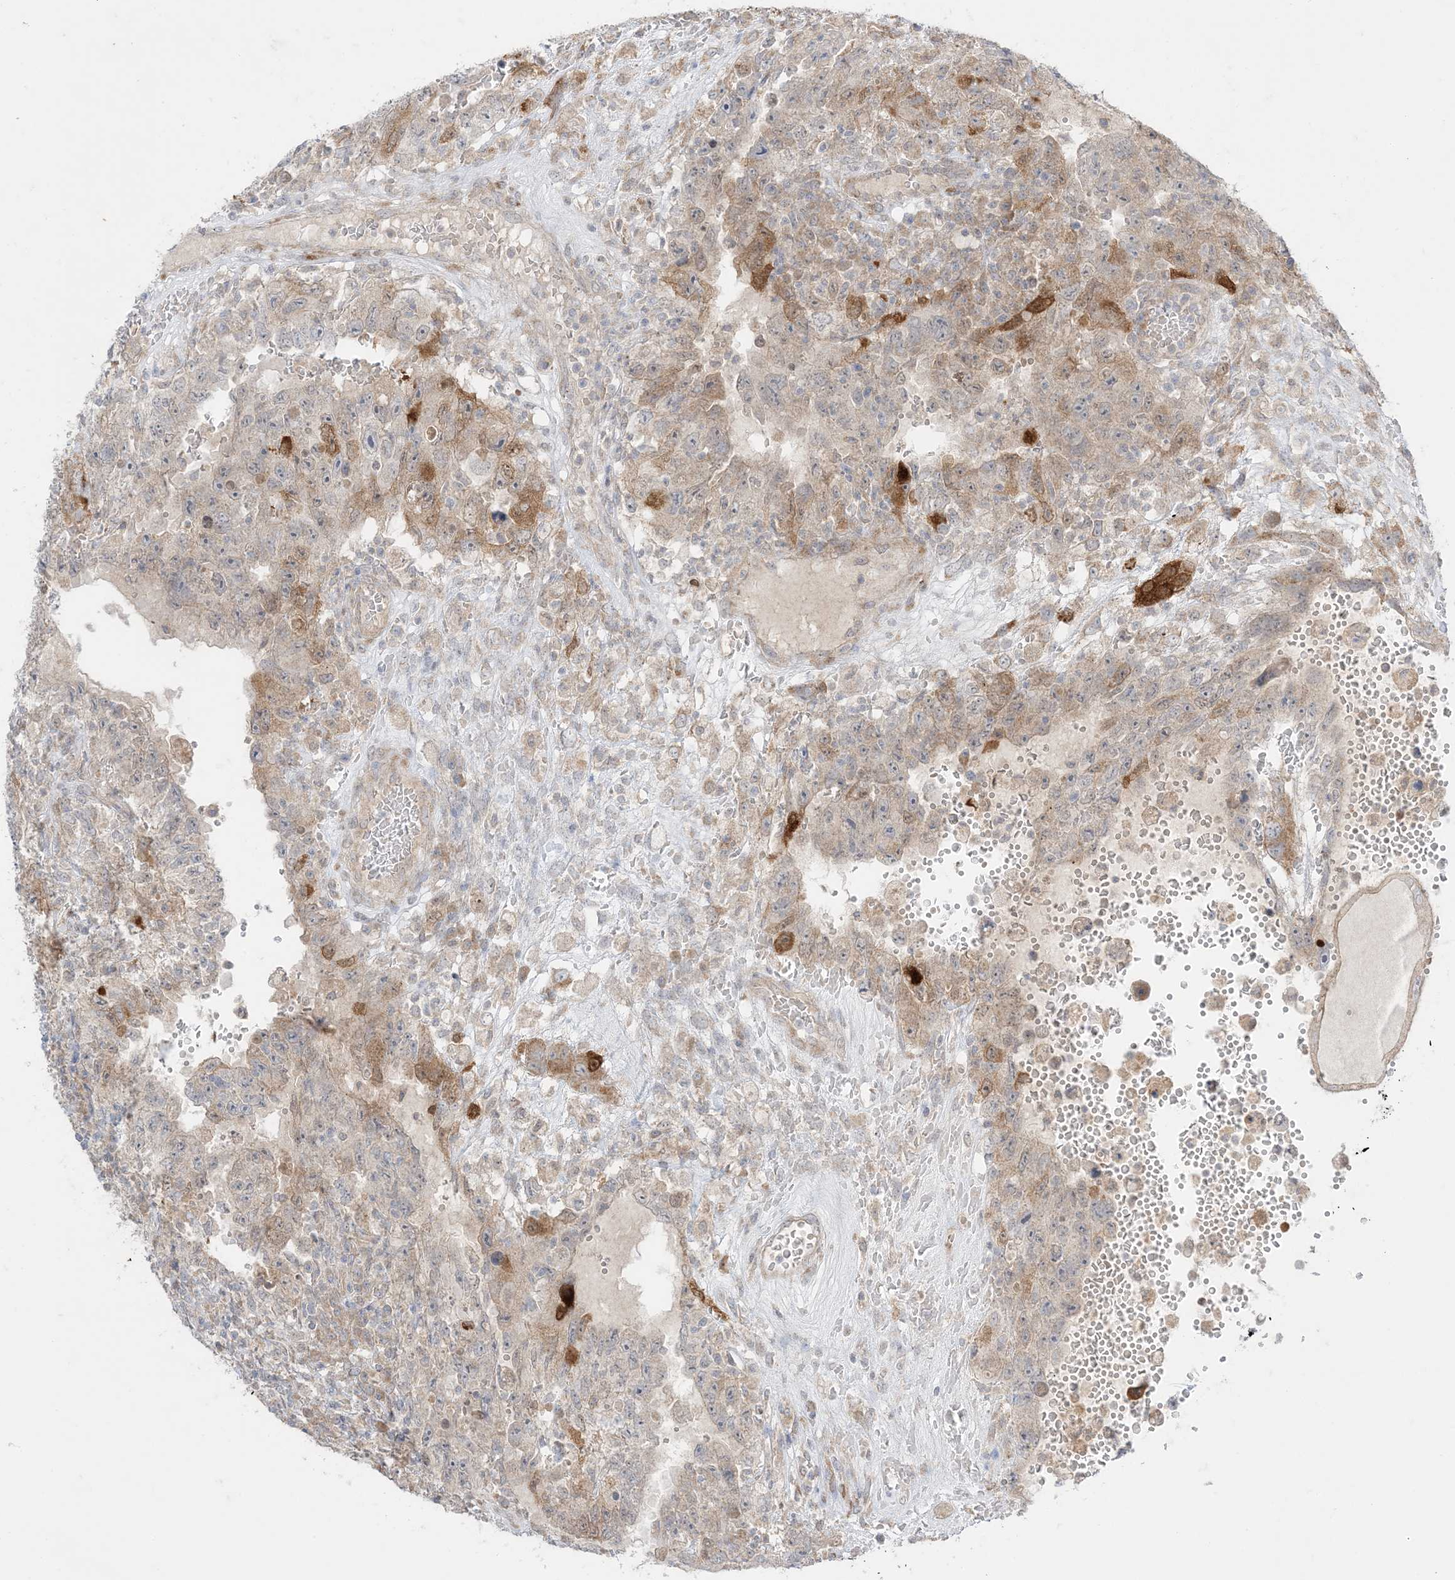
{"staining": {"intensity": "weak", "quantity": "<25%", "location": "cytoplasmic/membranous"}, "tissue": "testis cancer", "cell_type": "Tumor cells", "image_type": "cancer", "snomed": [{"axis": "morphology", "description": "Carcinoma, Embryonal, NOS"}, {"axis": "topography", "description": "Testis"}], "caption": "DAB (3,3'-diaminobenzidine) immunohistochemical staining of human testis cancer displays no significant expression in tumor cells.", "gene": "ODC1", "patient": {"sex": "male", "age": 26}}